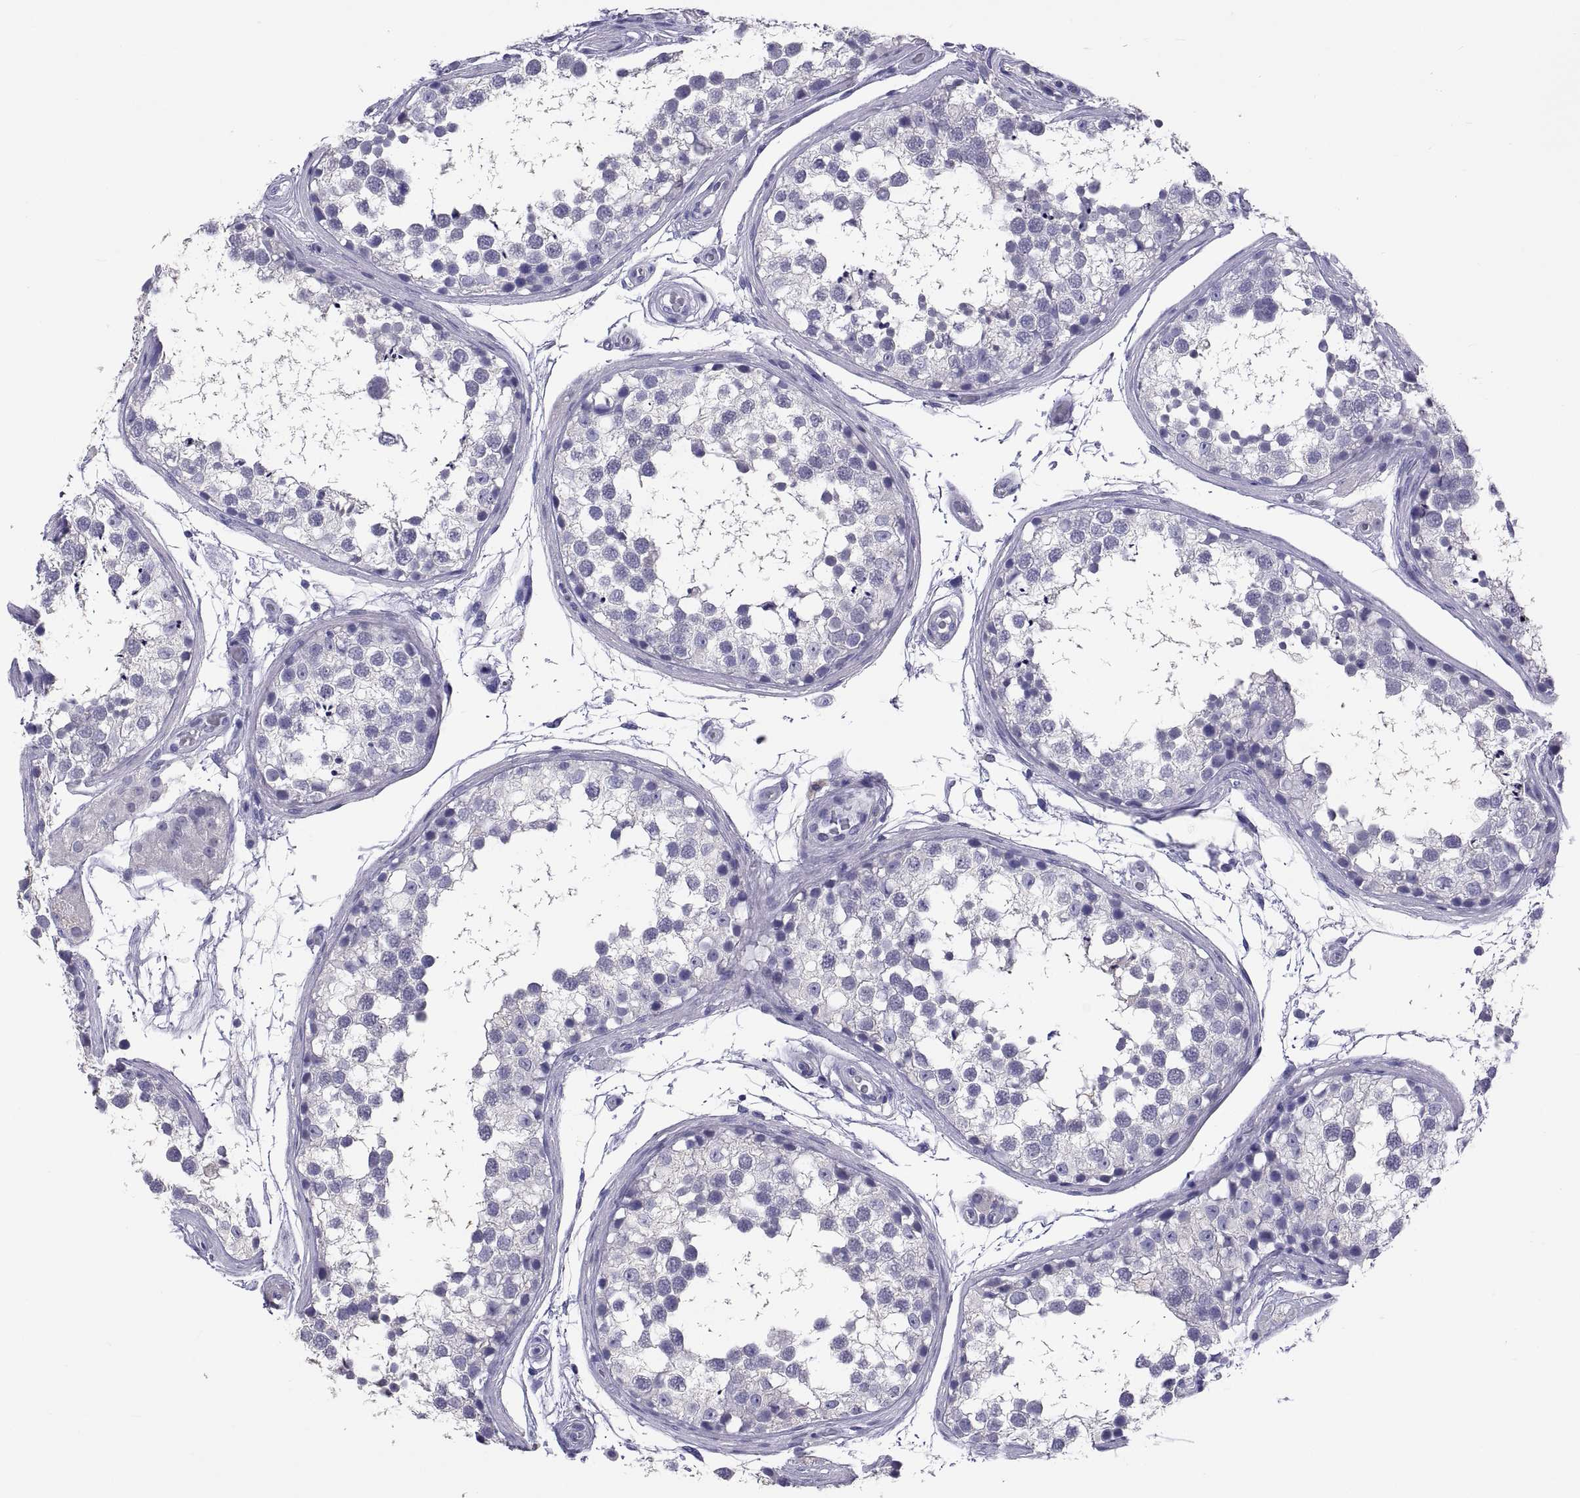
{"staining": {"intensity": "negative", "quantity": "none", "location": "none"}, "tissue": "testis", "cell_type": "Cells in seminiferous ducts", "image_type": "normal", "snomed": [{"axis": "morphology", "description": "Normal tissue, NOS"}, {"axis": "morphology", "description": "Seminoma, NOS"}, {"axis": "topography", "description": "Testis"}], "caption": "This is an immunohistochemistry histopathology image of normal human testis. There is no staining in cells in seminiferous ducts.", "gene": "BSPH1", "patient": {"sex": "male", "age": 65}}